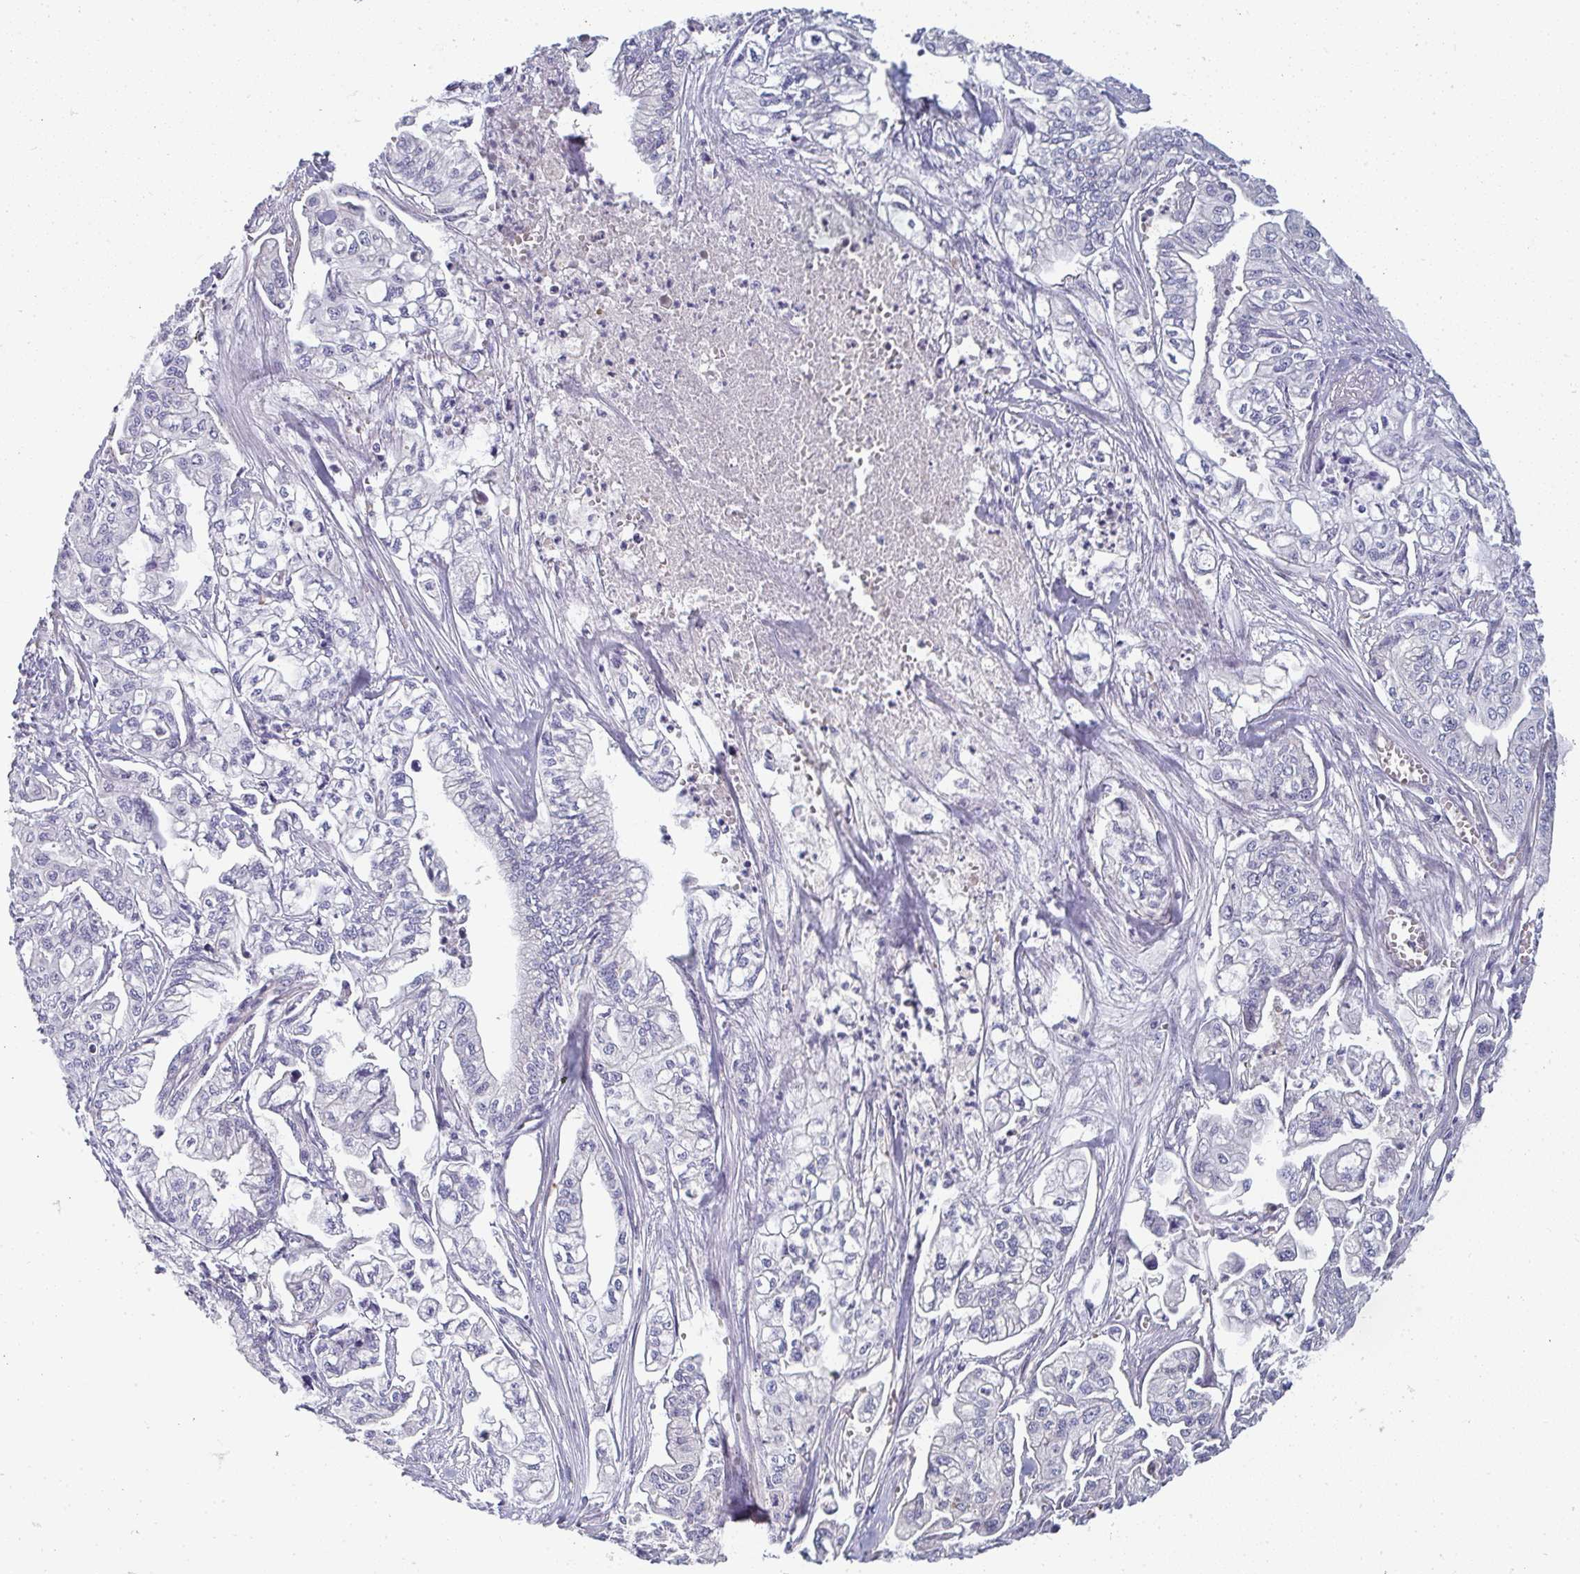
{"staining": {"intensity": "negative", "quantity": "none", "location": "none"}, "tissue": "pancreatic cancer", "cell_type": "Tumor cells", "image_type": "cancer", "snomed": [{"axis": "morphology", "description": "Adenocarcinoma, NOS"}, {"axis": "topography", "description": "Pancreas"}], "caption": "IHC image of human adenocarcinoma (pancreatic) stained for a protein (brown), which exhibits no positivity in tumor cells. Brightfield microscopy of IHC stained with DAB (3,3'-diaminobenzidine) (brown) and hematoxylin (blue), captured at high magnification.", "gene": "SHB", "patient": {"sex": "male", "age": 68}}